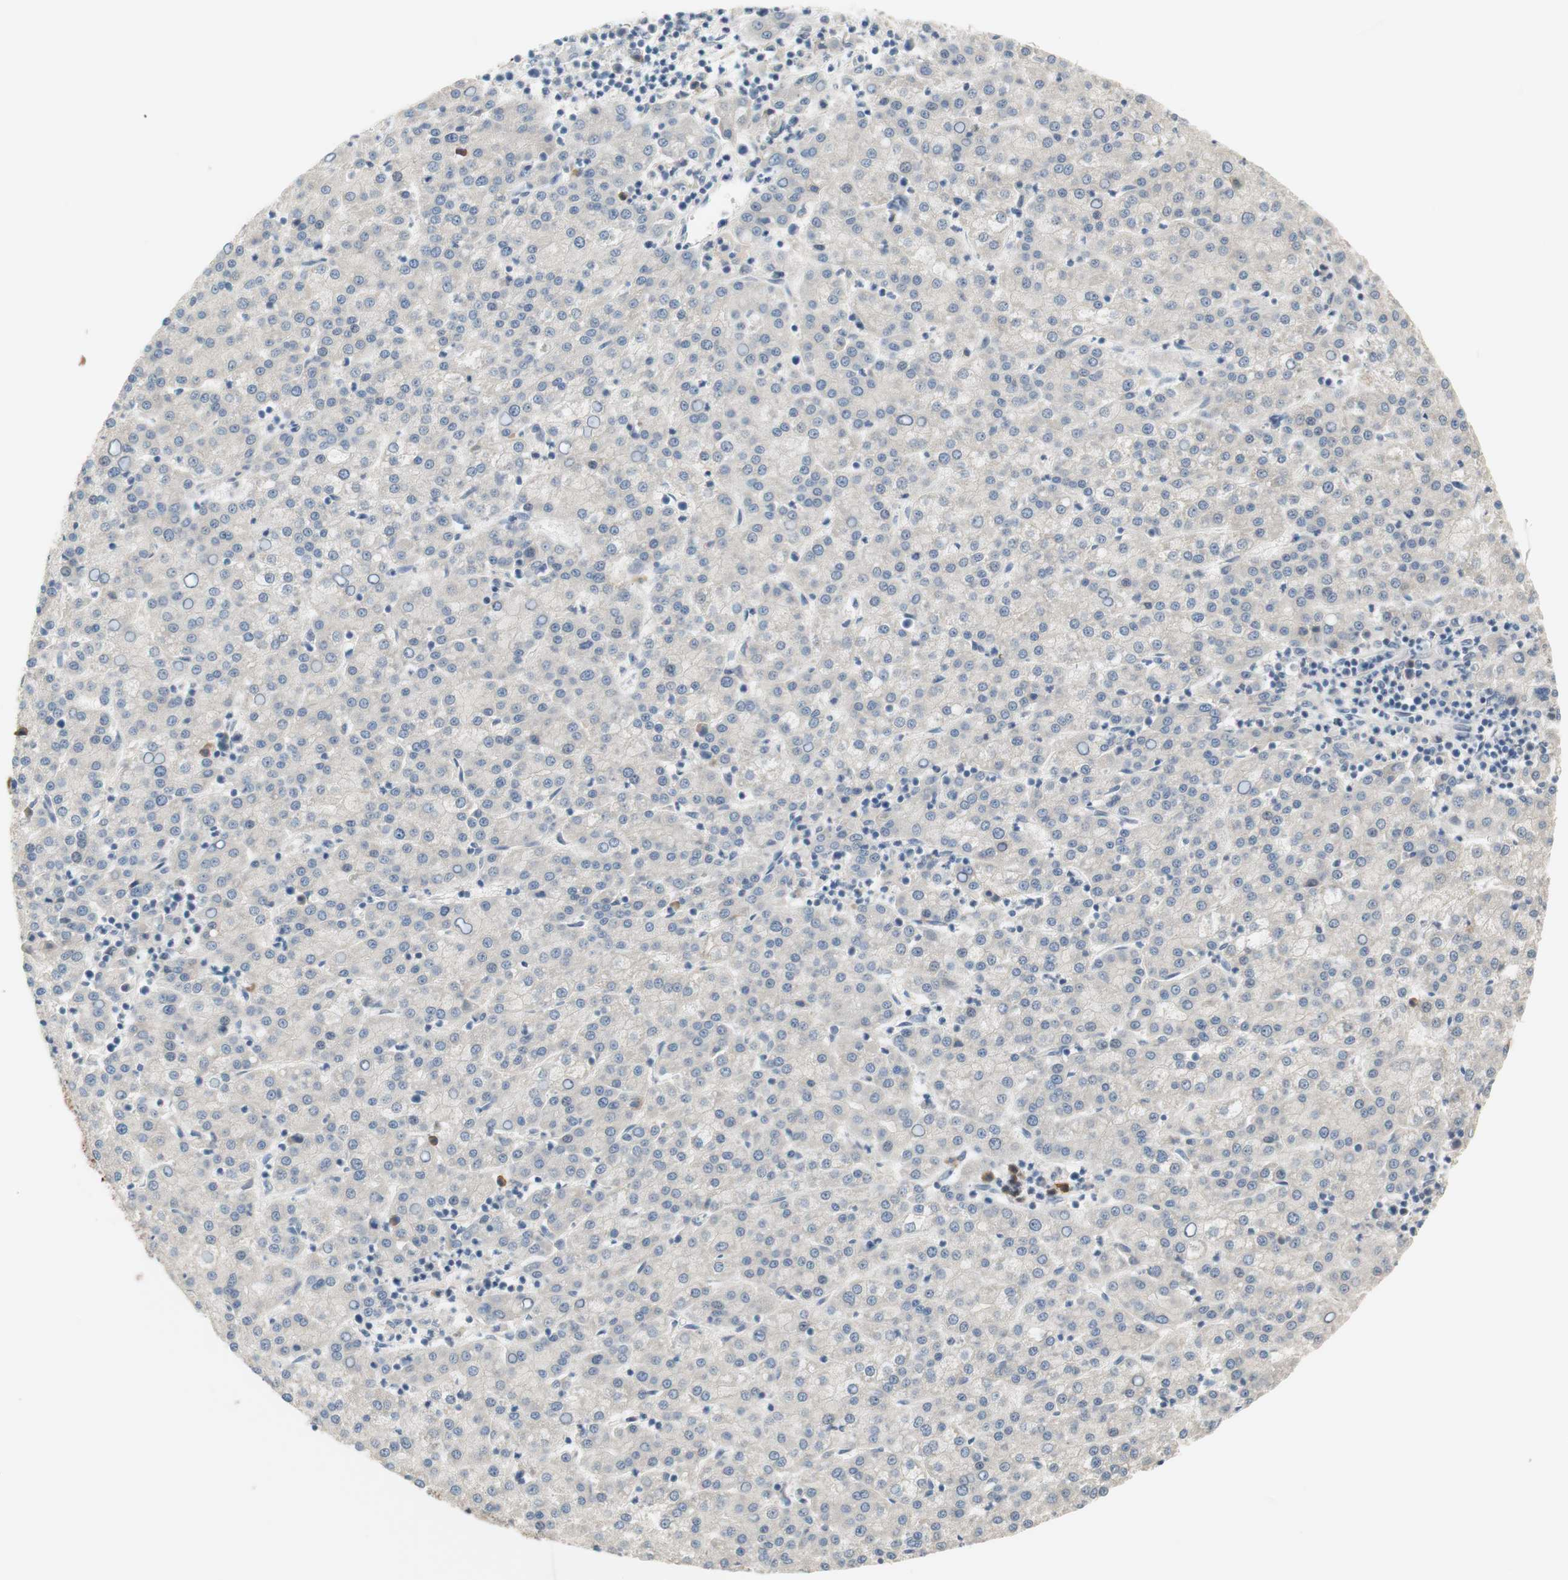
{"staining": {"intensity": "weak", "quantity": "25%-75%", "location": "cytoplasmic/membranous"}, "tissue": "liver cancer", "cell_type": "Tumor cells", "image_type": "cancer", "snomed": [{"axis": "morphology", "description": "Carcinoma, Hepatocellular, NOS"}, {"axis": "topography", "description": "Liver"}], "caption": "A histopathology image of human liver cancer stained for a protein demonstrates weak cytoplasmic/membranous brown staining in tumor cells. (DAB (3,3'-diaminobenzidine) IHC, brown staining for protein, blue staining for nuclei).", "gene": "COL12A1", "patient": {"sex": "female", "age": 58}}